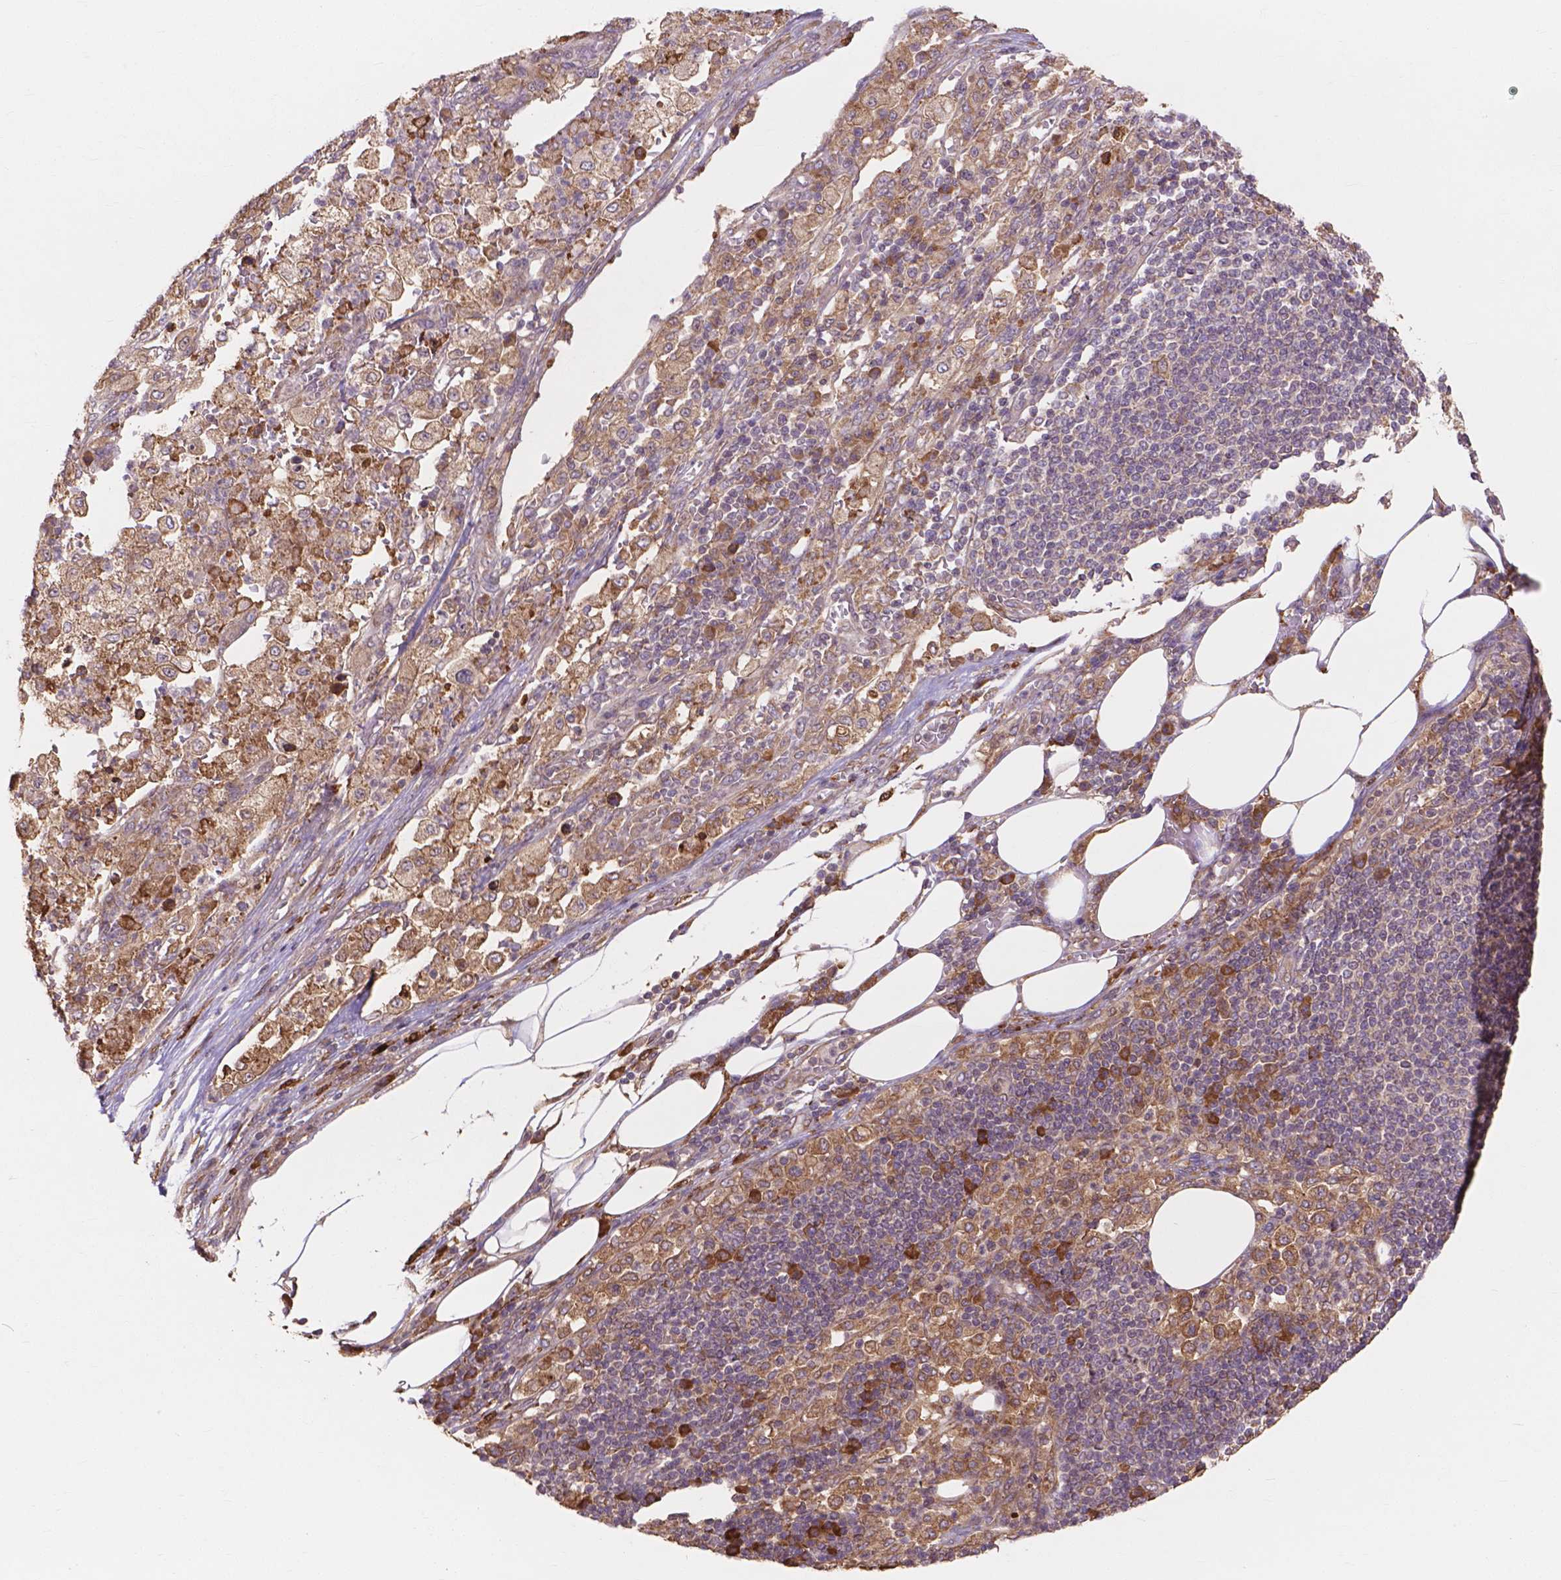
{"staining": {"intensity": "moderate", "quantity": ">75%", "location": "cytoplasmic/membranous"}, "tissue": "pancreatic cancer", "cell_type": "Tumor cells", "image_type": "cancer", "snomed": [{"axis": "morphology", "description": "Adenocarcinoma, NOS"}, {"axis": "topography", "description": "Pancreas"}], "caption": "This is an image of IHC staining of pancreatic adenocarcinoma, which shows moderate expression in the cytoplasmic/membranous of tumor cells.", "gene": "TAB2", "patient": {"sex": "female", "age": 61}}